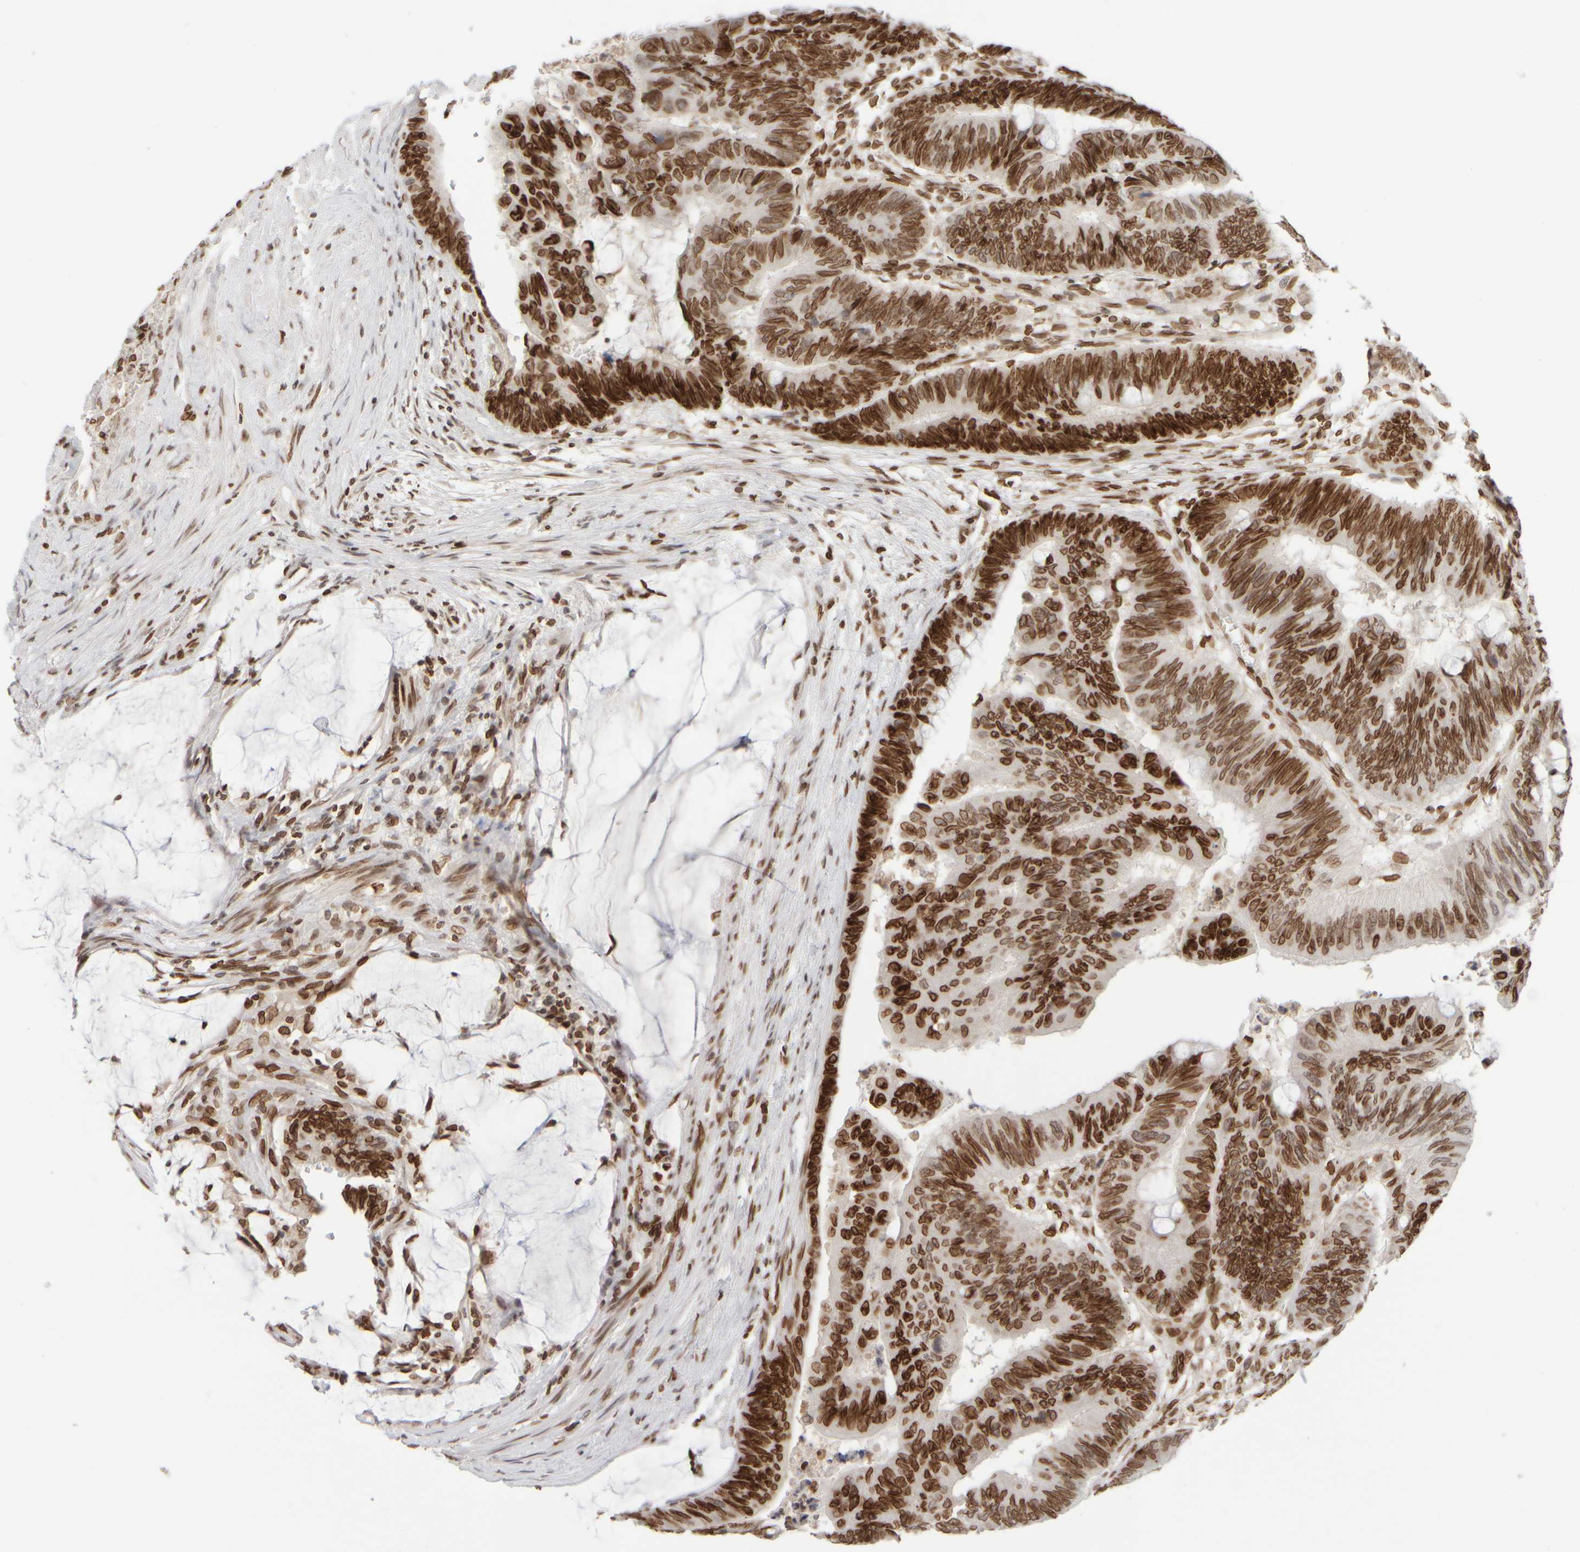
{"staining": {"intensity": "strong", "quantity": ">75%", "location": "cytoplasmic/membranous,nuclear"}, "tissue": "colorectal cancer", "cell_type": "Tumor cells", "image_type": "cancer", "snomed": [{"axis": "morphology", "description": "Normal tissue, NOS"}, {"axis": "morphology", "description": "Adenocarcinoma, NOS"}, {"axis": "topography", "description": "Rectum"}], "caption": "This micrograph exhibits adenocarcinoma (colorectal) stained with immunohistochemistry to label a protein in brown. The cytoplasmic/membranous and nuclear of tumor cells show strong positivity for the protein. Nuclei are counter-stained blue.", "gene": "ZC3HC1", "patient": {"sex": "male", "age": 92}}